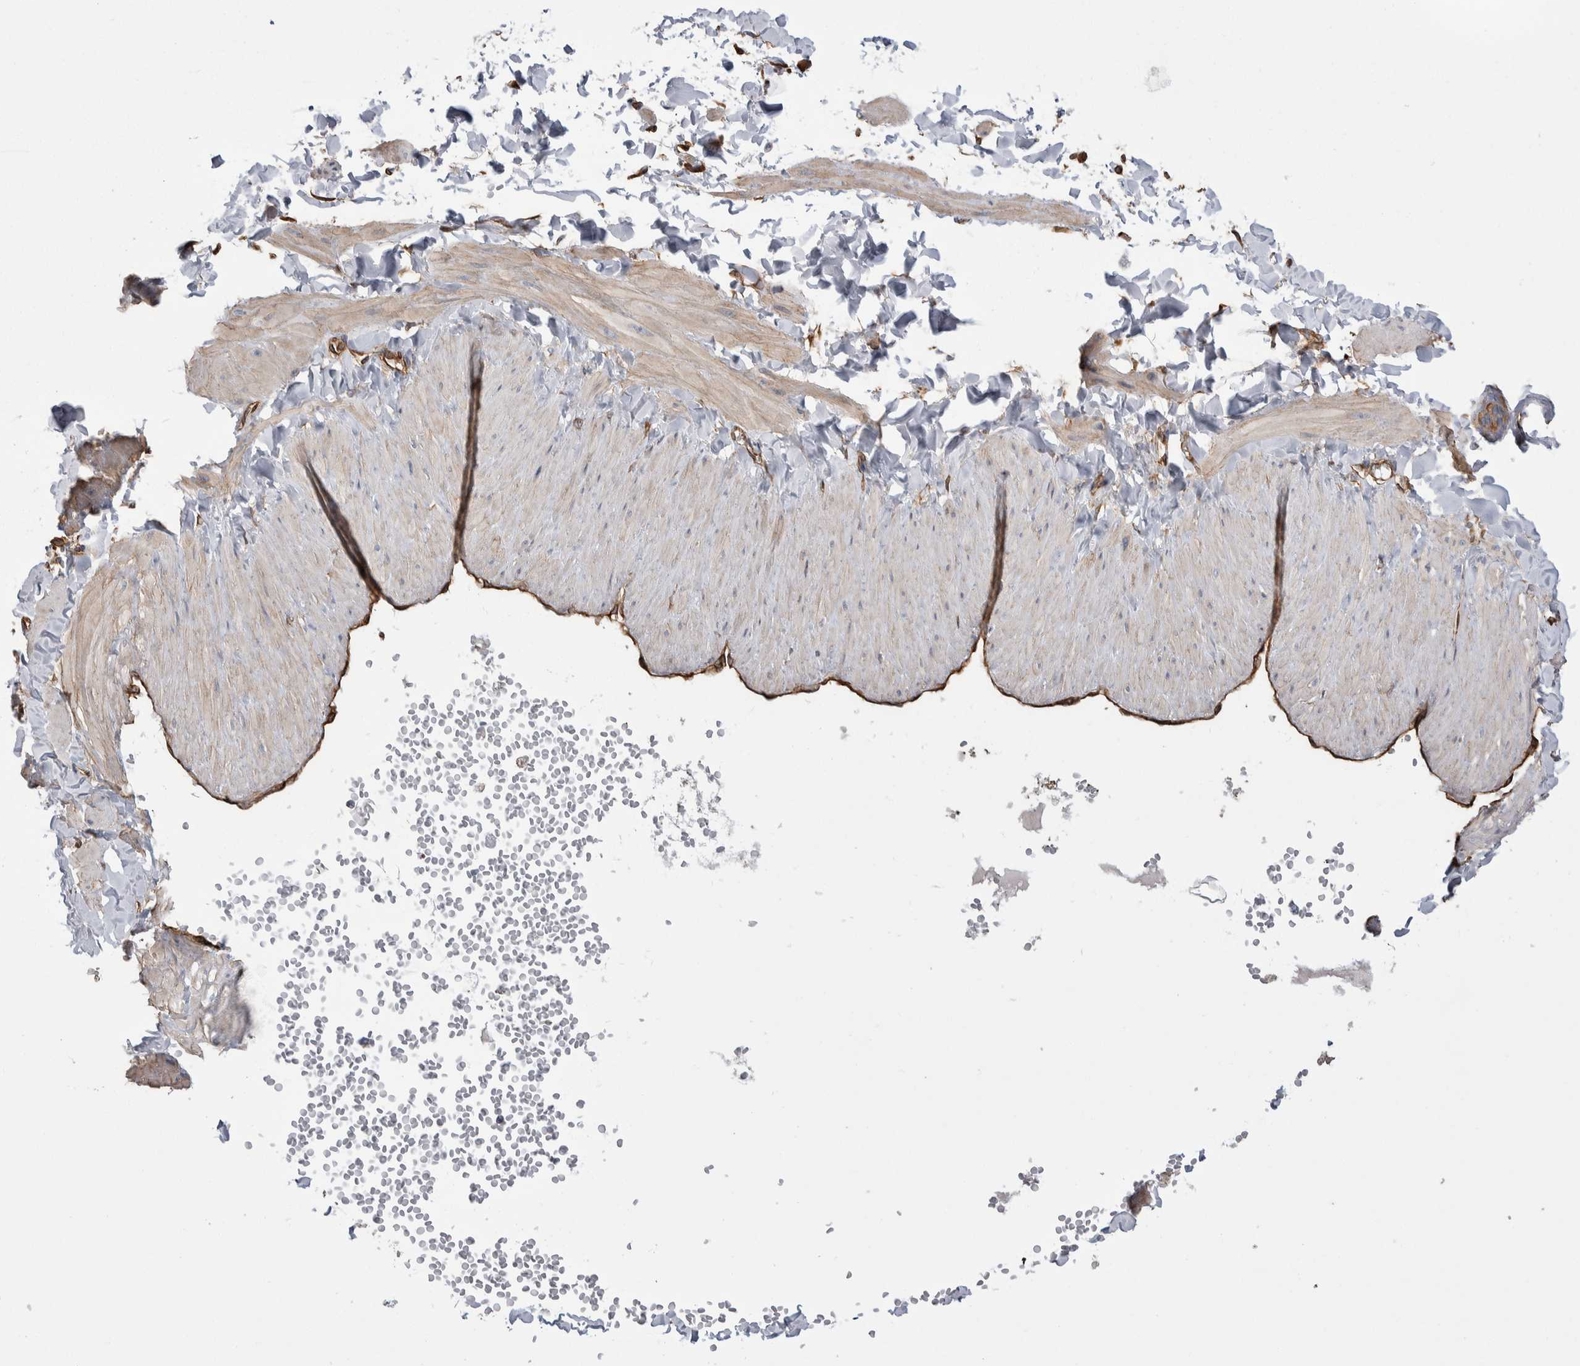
{"staining": {"intensity": "moderate", "quantity": ">75%", "location": "cytoplasmic/membranous"}, "tissue": "soft tissue", "cell_type": "Chondrocytes", "image_type": "normal", "snomed": [{"axis": "morphology", "description": "Normal tissue, NOS"}, {"axis": "topography", "description": "Adipose tissue"}, {"axis": "topography", "description": "Vascular tissue"}, {"axis": "topography", "description": "Peripheral nerve tissue"}], "caption": "Soft tissue stained with DAB (3,3'-diaminobenzidine) immunohistochemistry (IHC) shows medium levels of moderate cytoplasmic/membranous positivity in approximately >75% of chondrocytes.", "gene": "KIF12", "patient": {"sex": "male", "age": 25}}